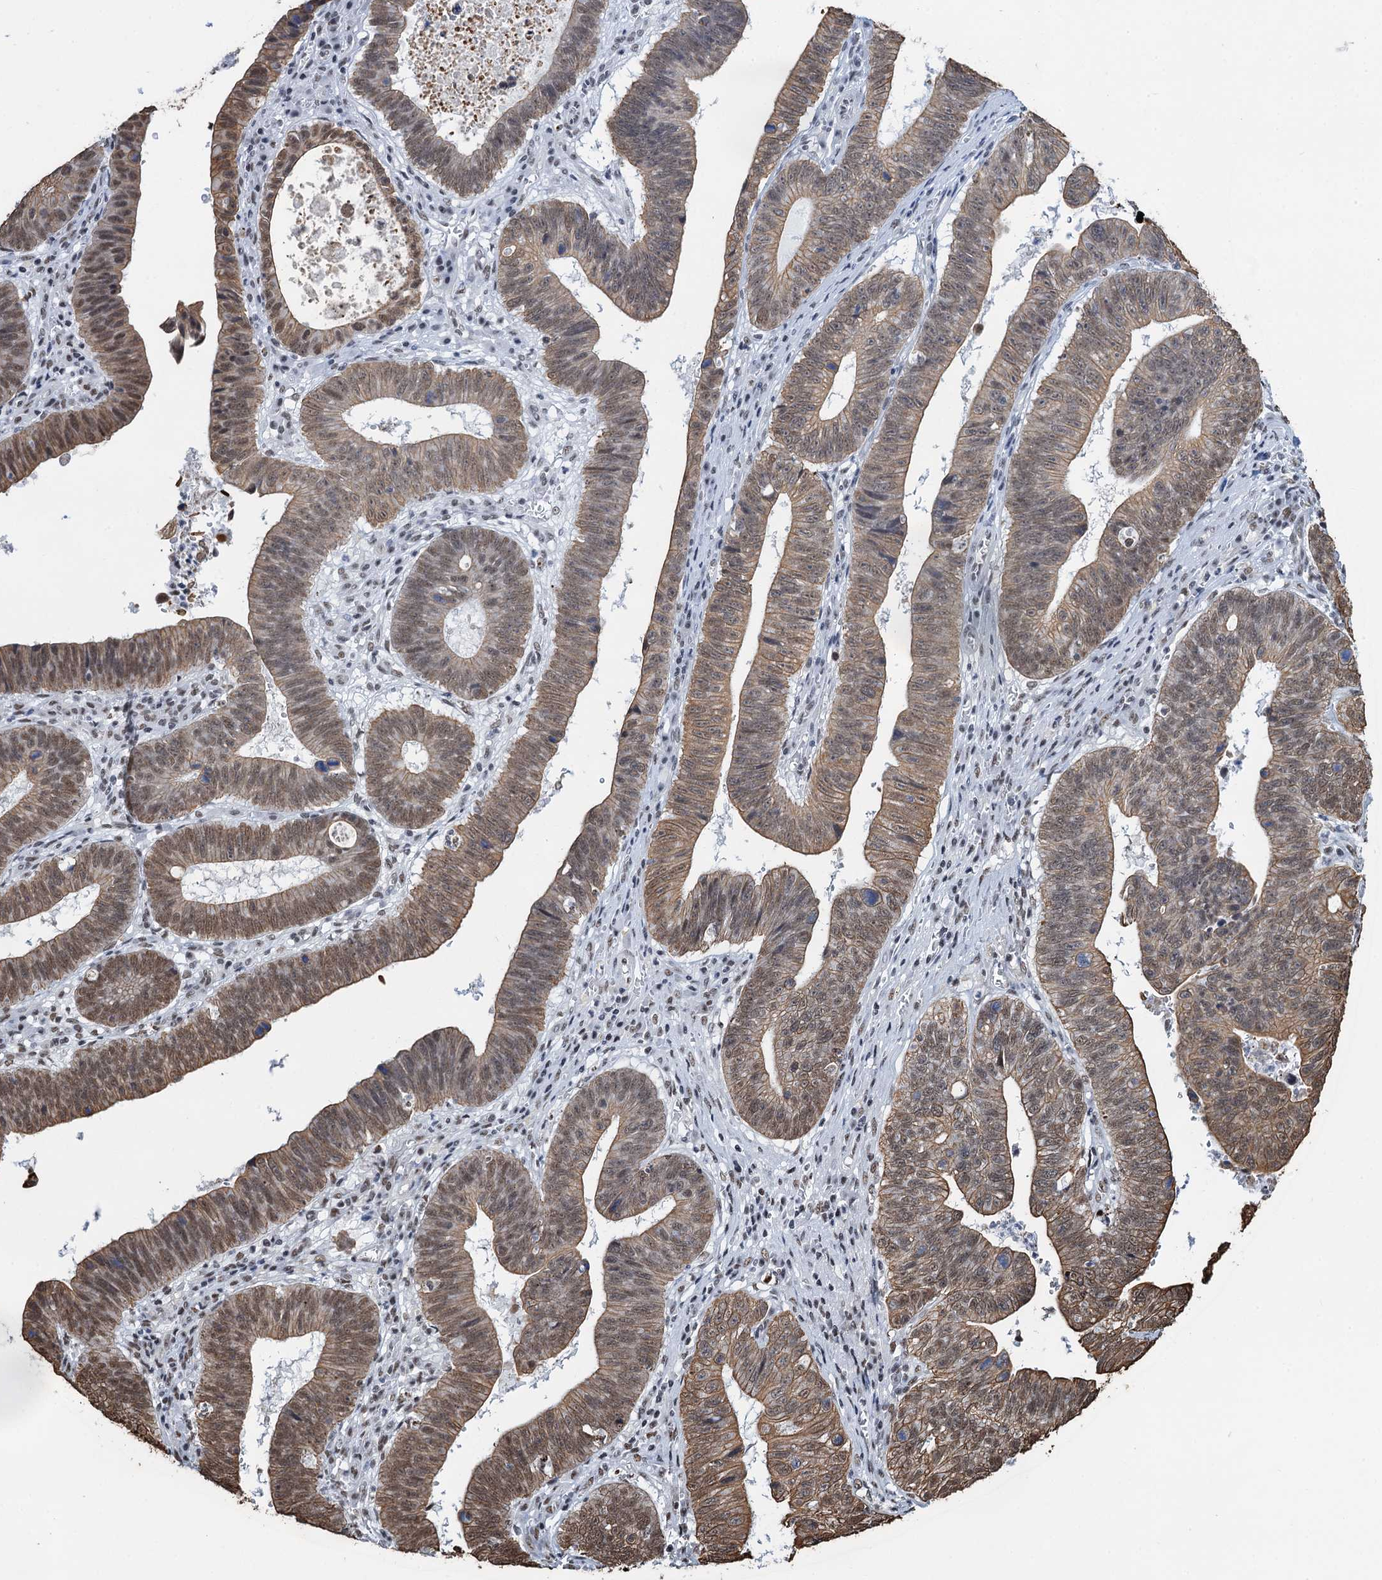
{"staining": {"intensity": "moderate", "quantity": ">75%", "location": "cytoplasmic/membranous,nuclear"}, "tissue": "stomach cancer", "cell_type": "Tumor cells", "image_type": "cancer", "snomed": [{"axis": "morphology", "description": "Adenocarcinoma, NOS"}, {"axis": "topography", "description": "Stomach"}], "caption": "Stomach adenocarcinoma stained with a protein marker shows moderate staining in tumor cells.", "gene": "ZNF609", "patient": {"sex": "male", "age": 59}}